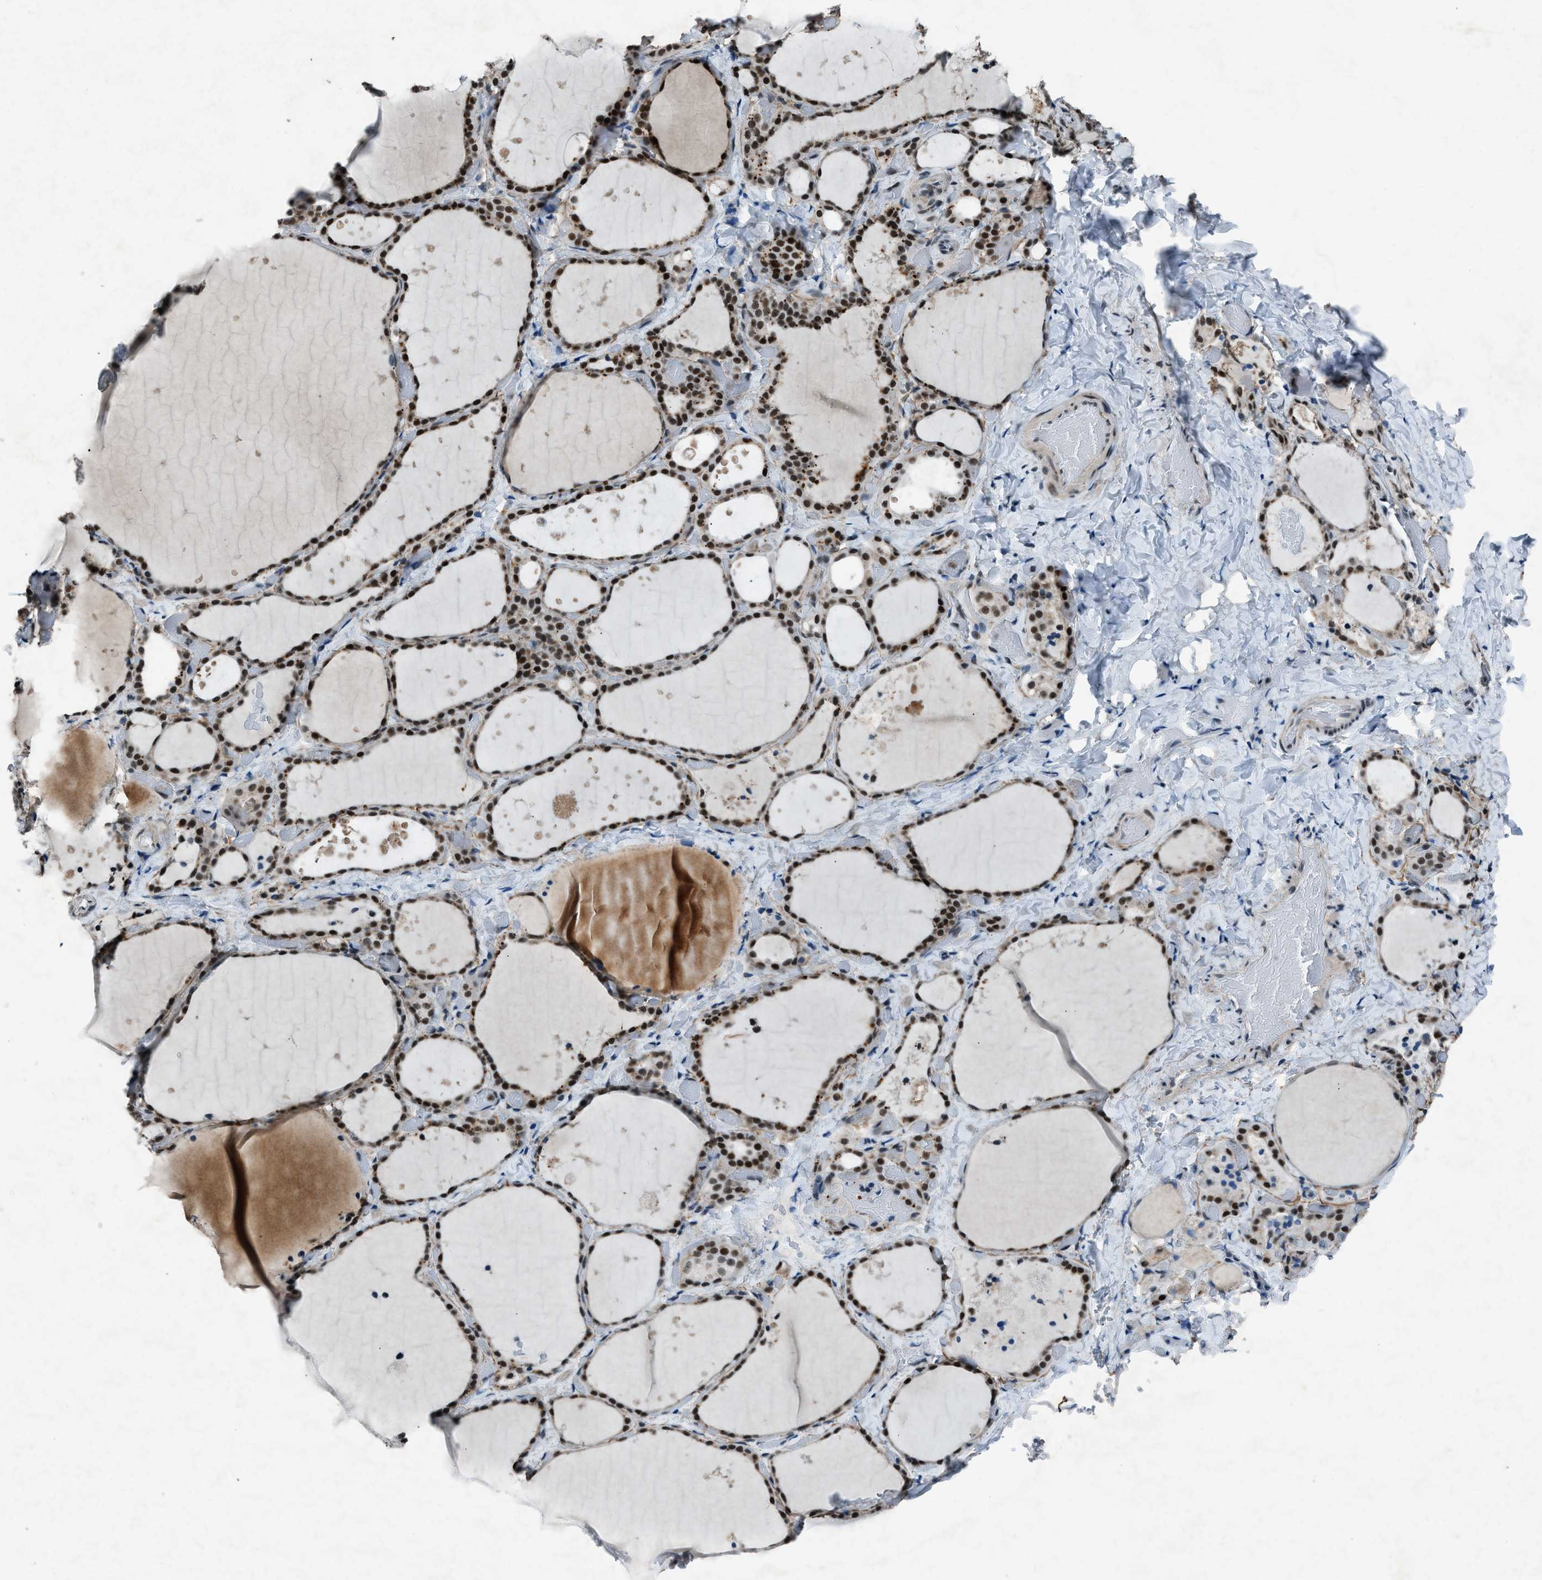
{"staining": {"intensity": "strong", "quantity": "25%-75%", "location": "cytoplasmic/membranous,nuclear"}, "tissue": "thyroid gland", "cell_type": "Glandular cells", "image_type": "normal", "snomed": [{"axis": "morphology", "description": "Normal tissue, NOS"}, {"axis": "topography", "description": "Thyroid gland"}], "caption": "Immunohistochemistry micrograph of normal human thyroid gland stained for a protein (brown), which shows high levels of strong cytoplasmic/membranous,nuclear staining in about 25%-75% of glandular cells.", "gene": "ADCY1", "patient": {"sex": "female", "age": 44}}